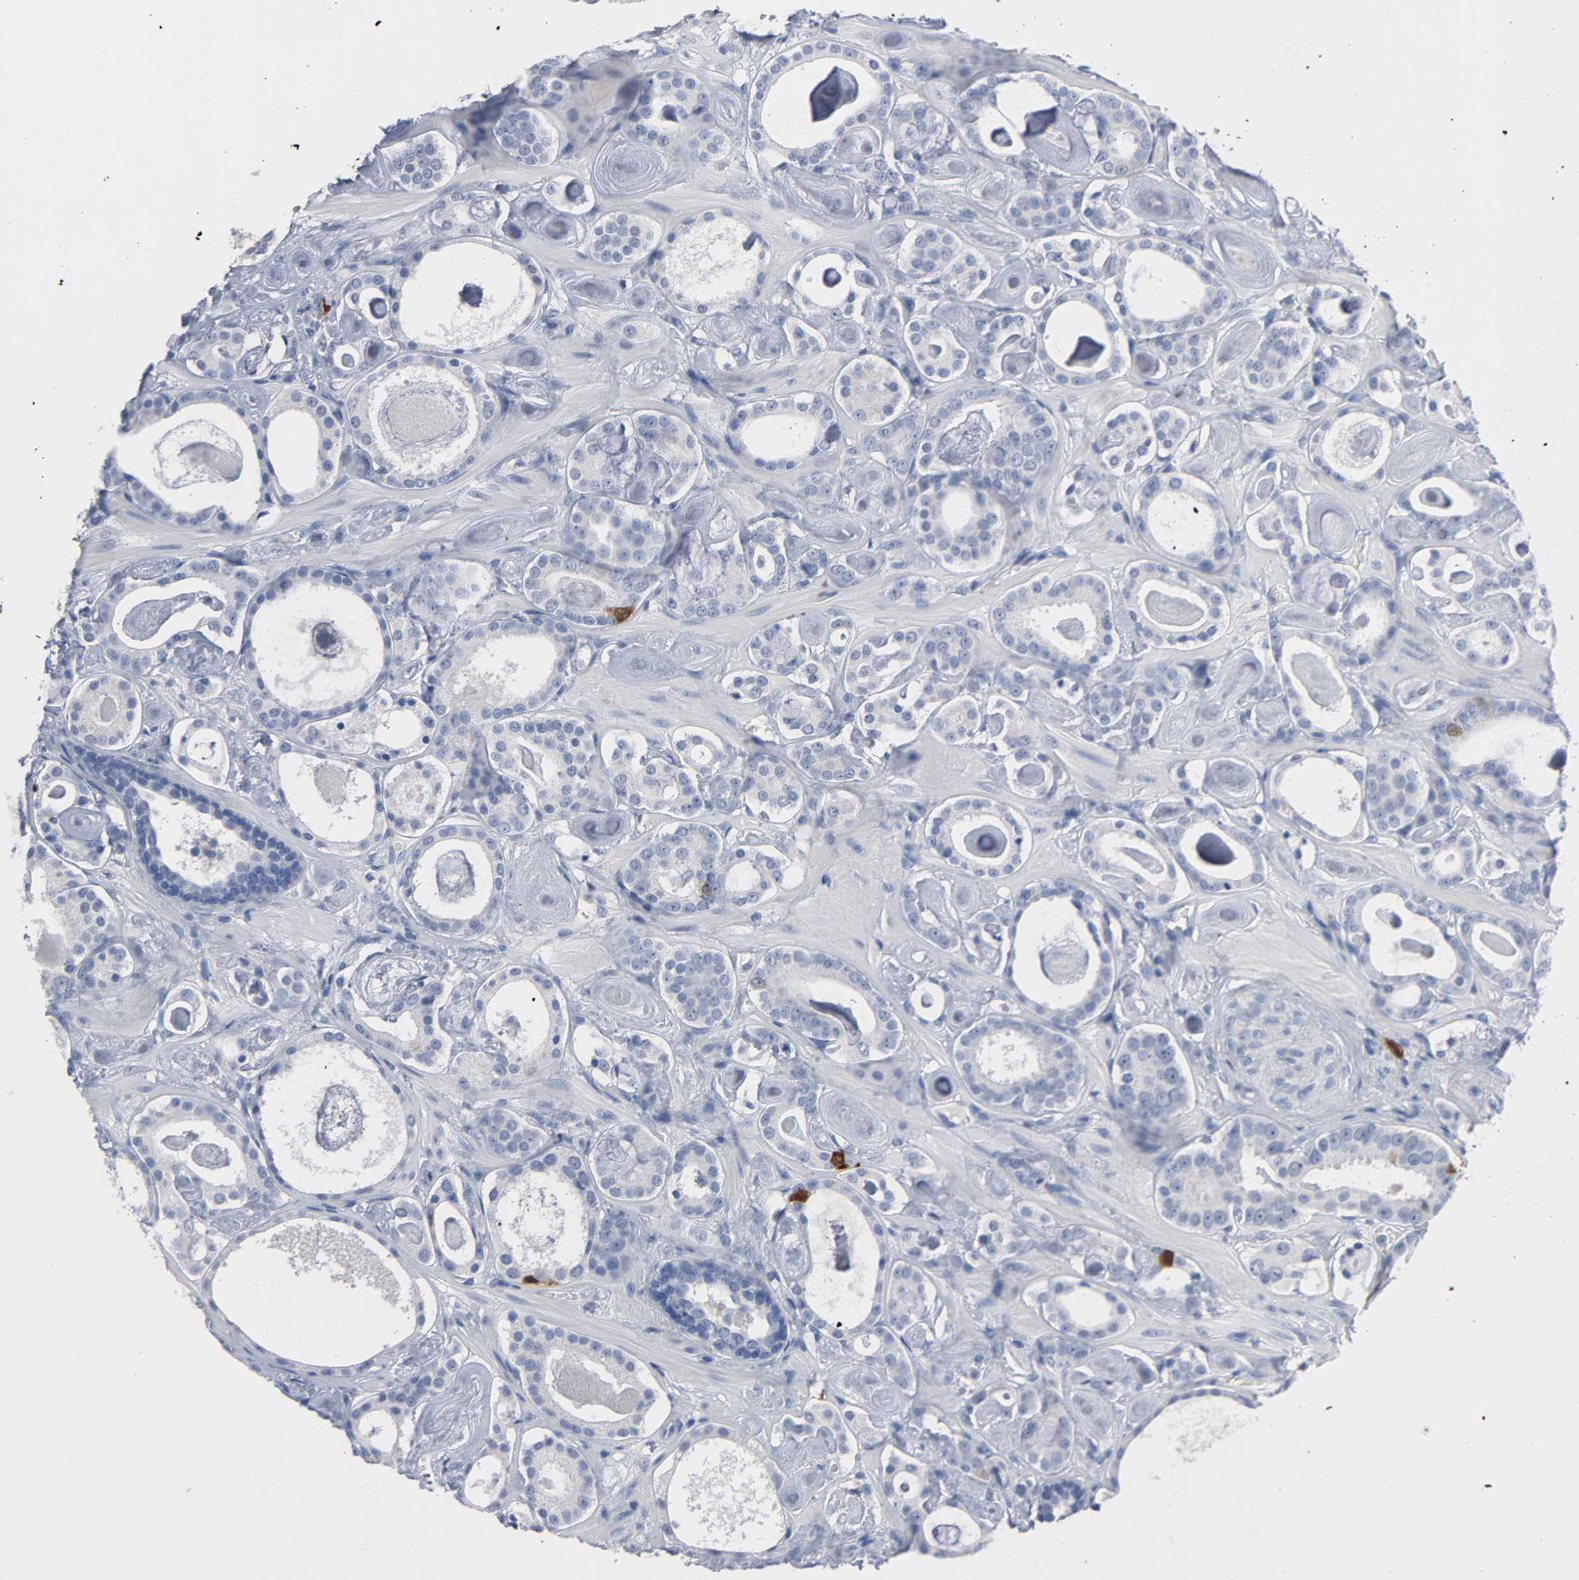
{"staining": {"intensity": "strong", "quantity": "<25%", "location": "cytoplasmic/membranous,nuclear"}, "tissue": "prostate cancer", "cell_type": "Tumor cells", "image_type": "cancer", "snomed": [{"axis": "morphology", "description": "Adenocarcinoma, Low grade"}, {"axis": "topography", "description": "Prostate"}], "caption": "Human prostate cancer (adenocarcinoma (low-grade)) stained for a protein (brown) demonstrates strong cytoplasmic/membranous and nuclear positive expression in about <25% of tumor cells.", "gene": "CDC20", "patient": {"sex": "male", "age": 57}}